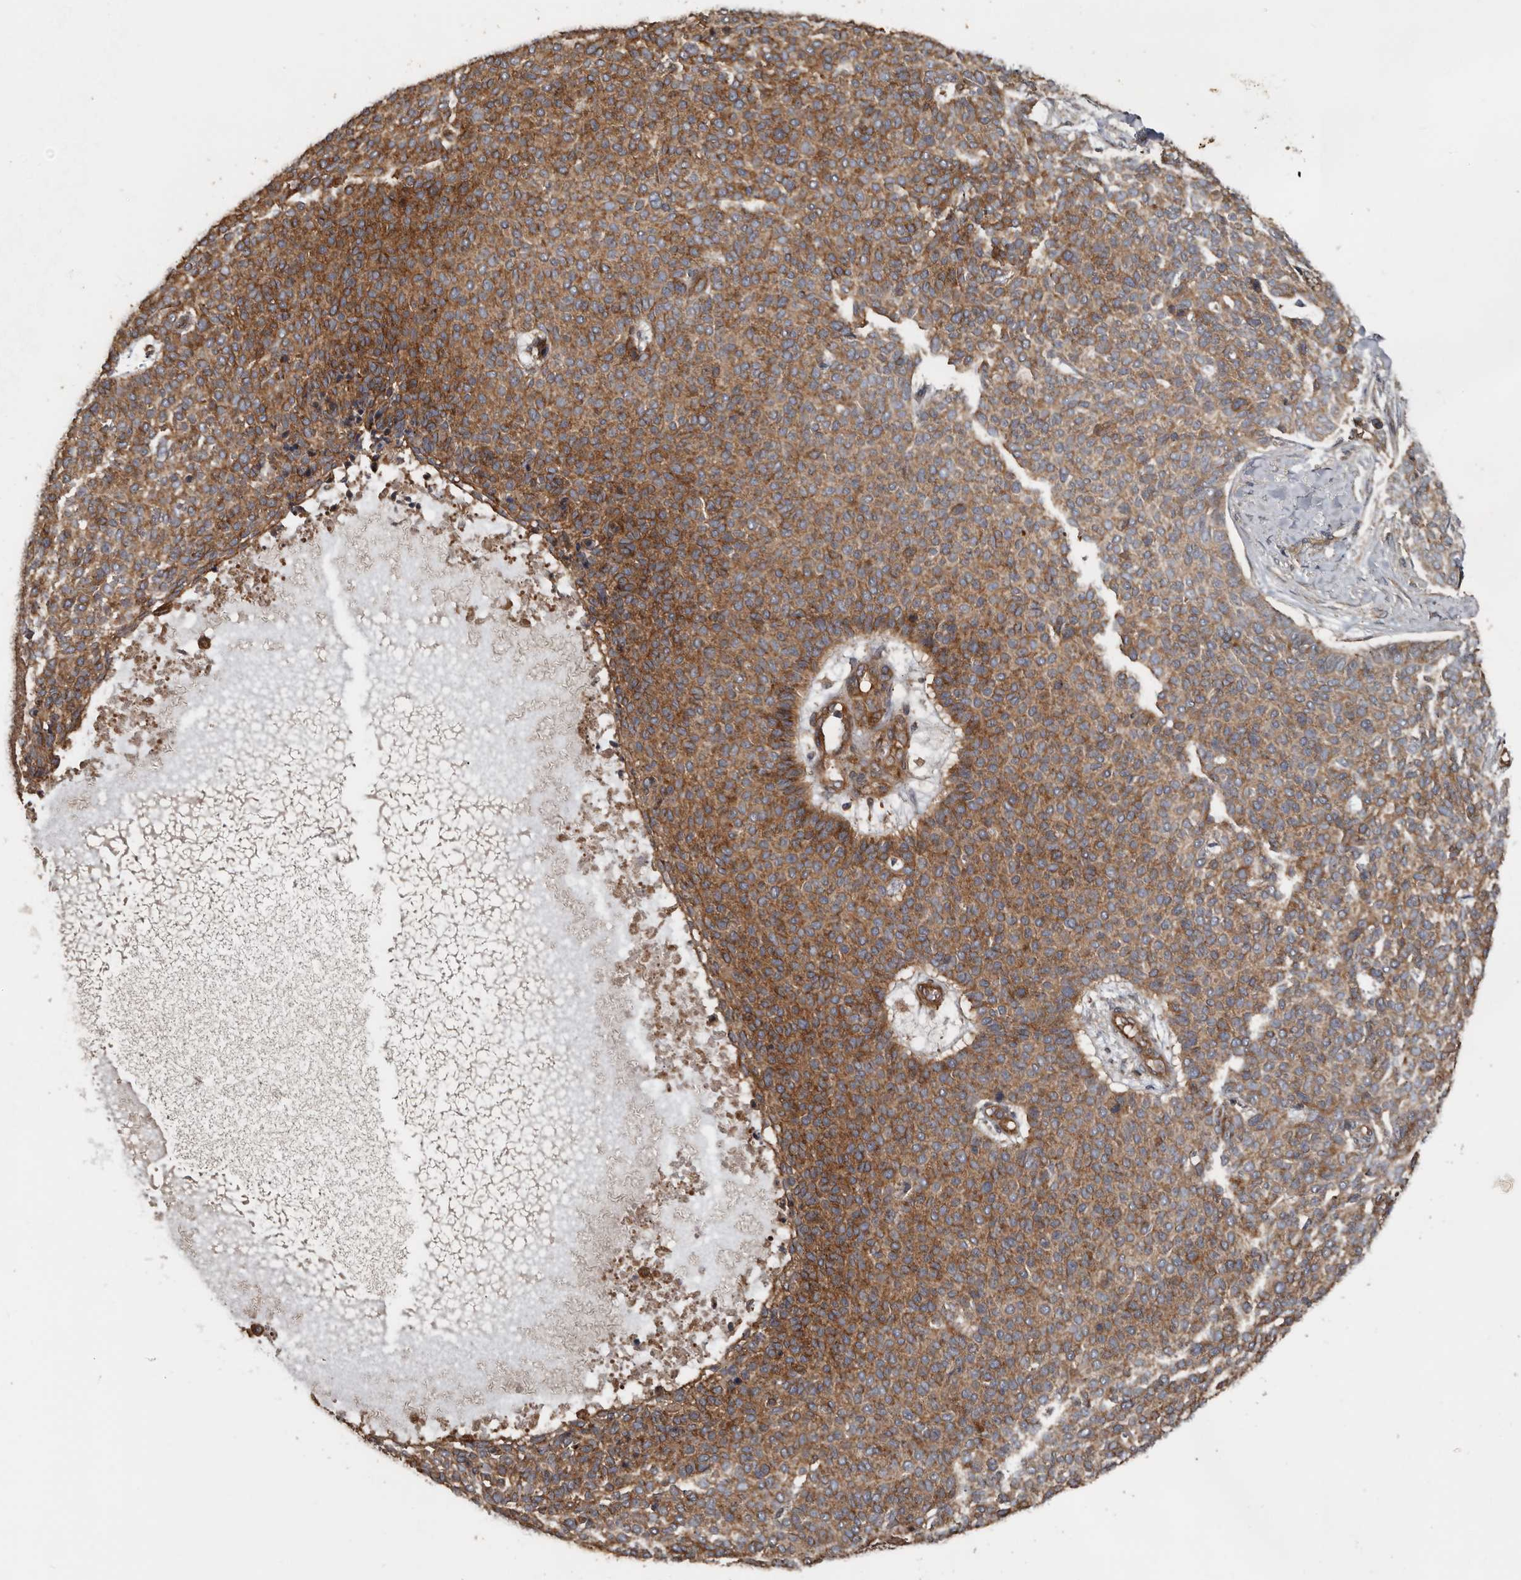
{"staining": {"intensity": "moderate", "quantity": ">75%", "location": "cytoplasmic/membranous"}, "tissue": "skin cancer", "cell_type": "Tumor cells", "image_type": "cancer", "snomed": [{"axis": "morphology", "description": "Normal tissue, NOS"}, {"axis": "morphology", "description": "Basal cell carcinoma"}, {"axis": "topography", "description": "Skin"}], "caption": "Protein analysis of skin cancer (basal cell carcinoma) tissue shows moderate cytoplasmic/membranous staining in about >75% of tumor cells.", "gene": "EXOC3L1", "patient": {"sex": "male", "age": 50}}